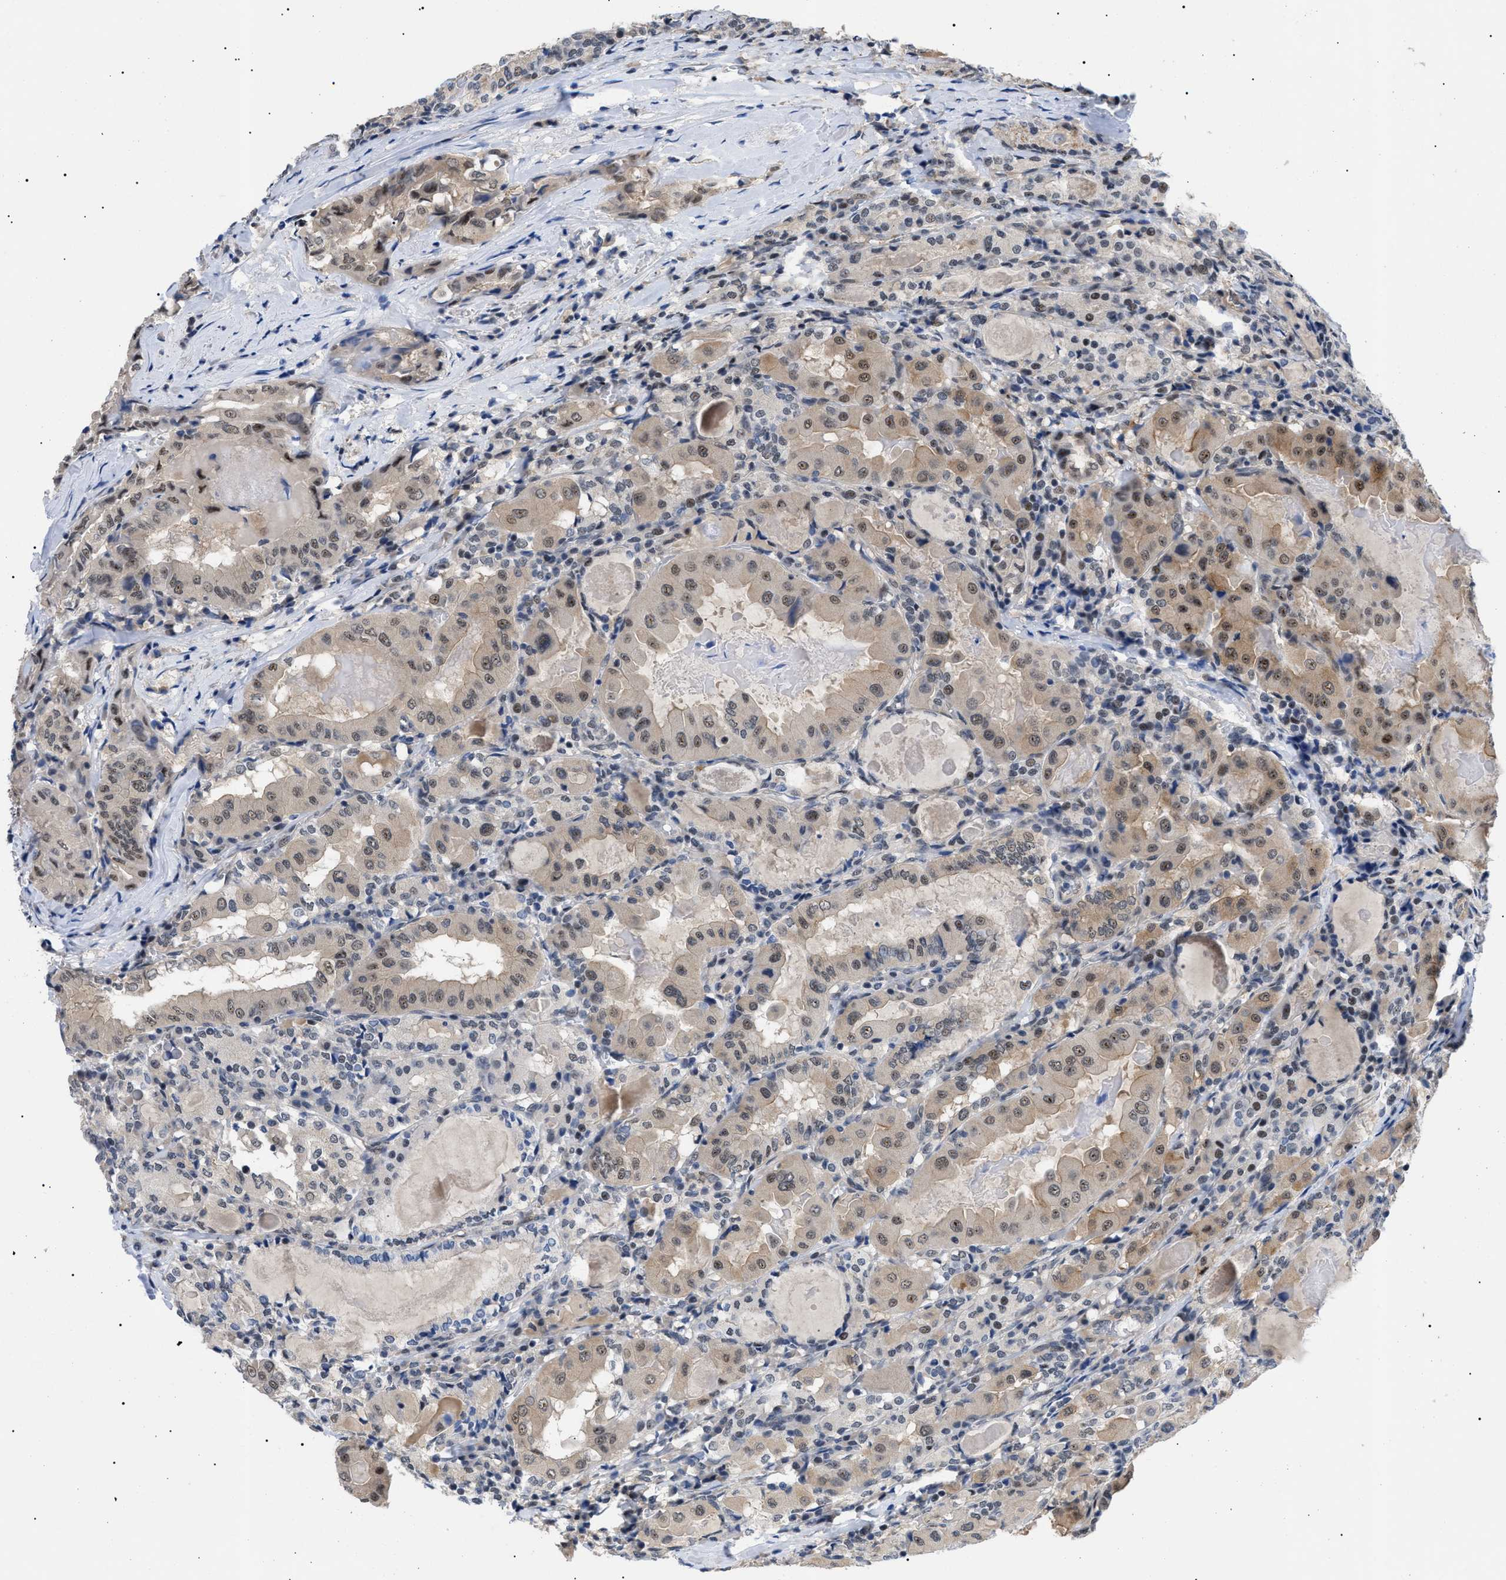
{"staining": {"intensity": "moderate", "quantity": "25%-75%", "location": "cytoplasmic/membranous,nuclear"}, "tissue": "thyroid cancer", "cell_type": "Tumor cells", "image_type": "cancer", "snomed": [{"axis": "morphology", "description": "Papillary adenocarcinoma, NOS"}, {"axis": "topography", "description": "Thyroid gland"}], "caption": "Thyroid papillary adenocarcinoma stained with a protein marker displays moderate staining in tumor cells.", "gene": "GARRE1", "patient": {"sex": "female", "age": 42}}